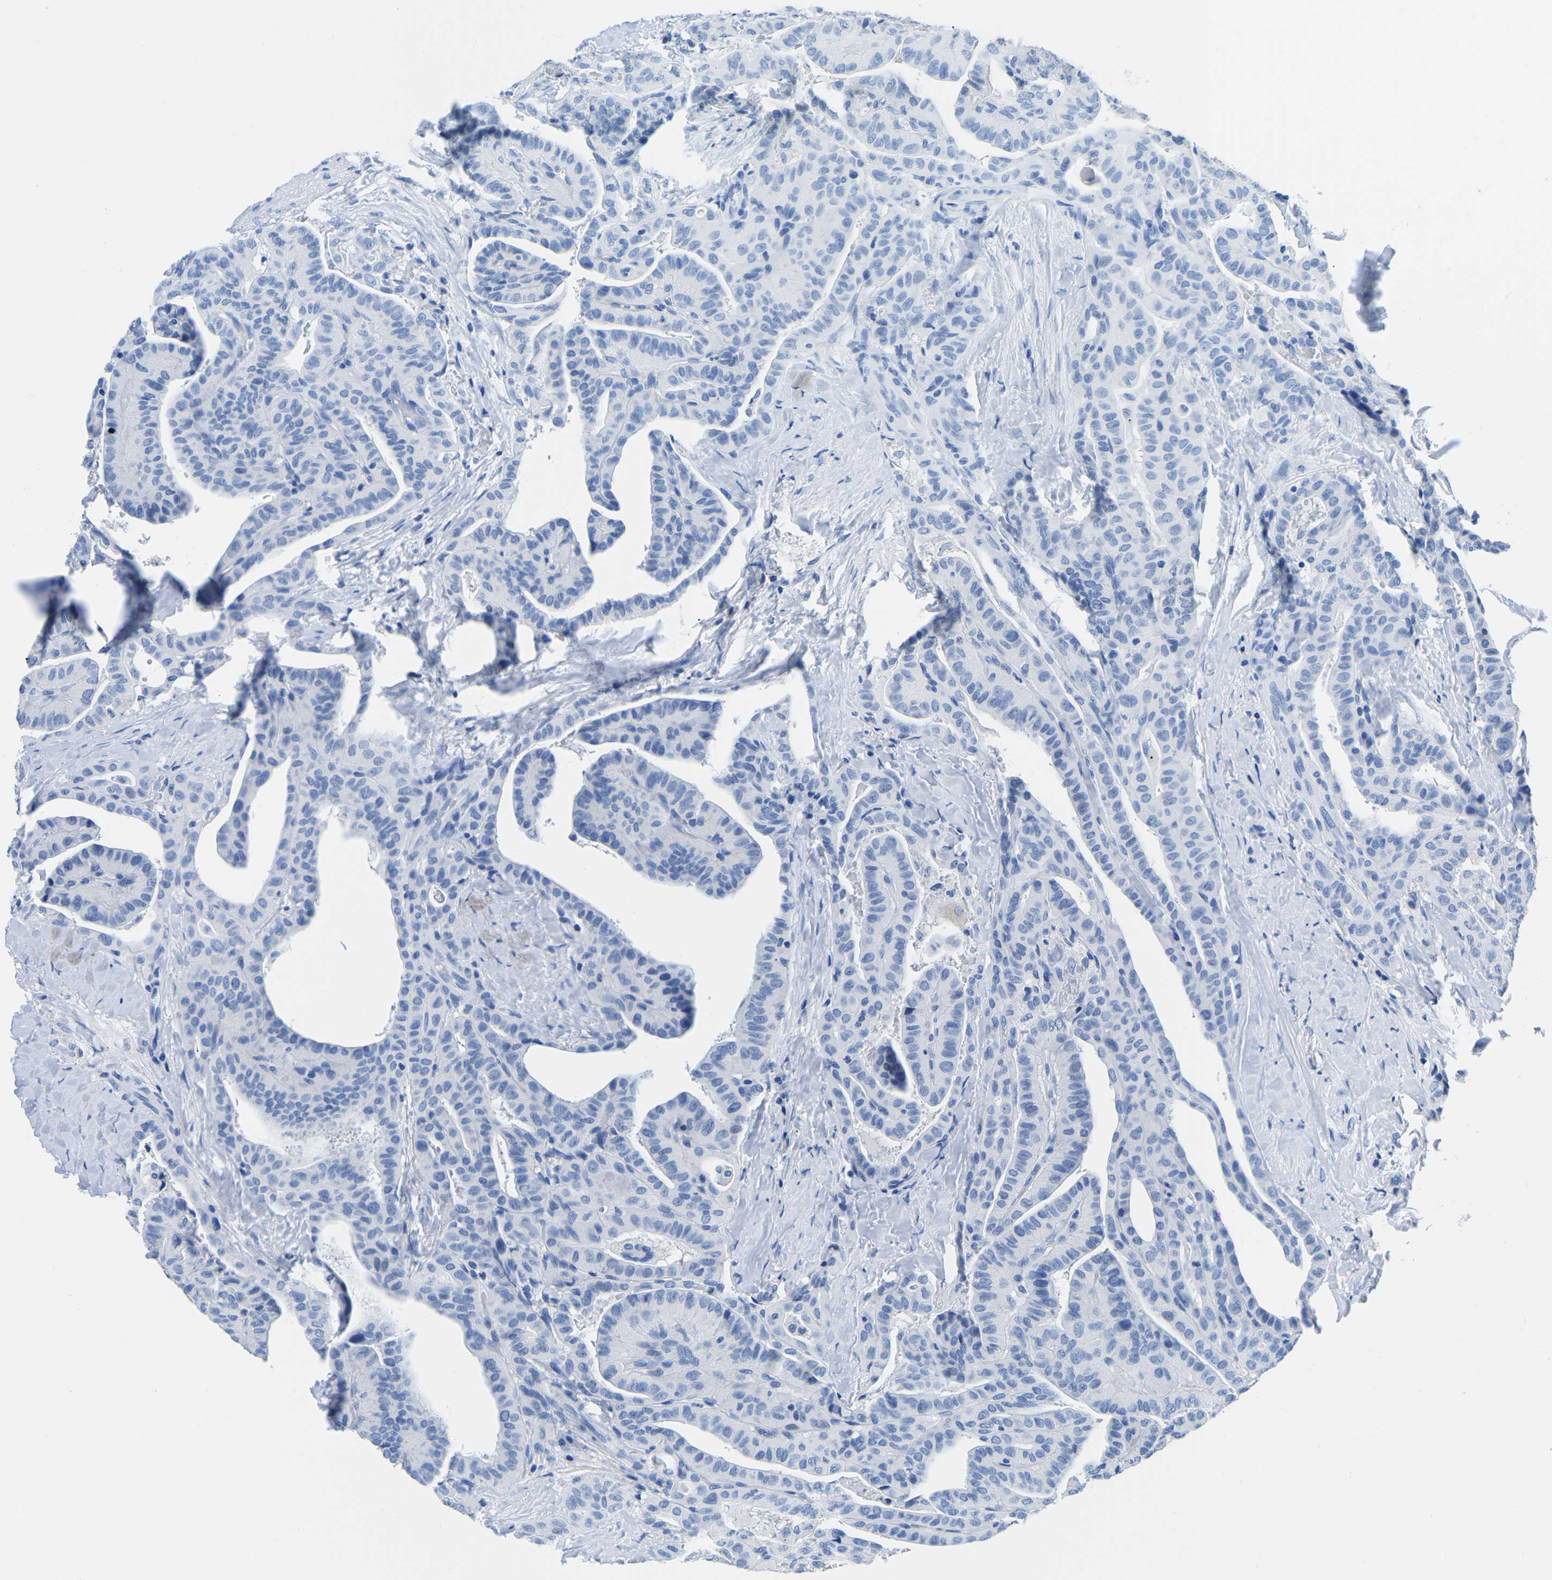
{"staining": {"intensity": "negative", "quantity": "none", "location": "none"}, "tissue": "thyroid cancer", "cell_type": "Tumor cells", "image_type": "cancer", "snomed": [{"axis": "morphology", "description": "Papillary adenocarcinoma, NOS"}, {"axis": "topography", "description": "Thyroid gland"}], "caption": "Thyroid papillary adenocarcinoma was stained to show a protein in brown. There is no significant positivity in tumor cells. (DAB IHC with hematoxylin counter stain).", "gene": "CYP1A2", "patient": {"sex": "male", "age": 77}}